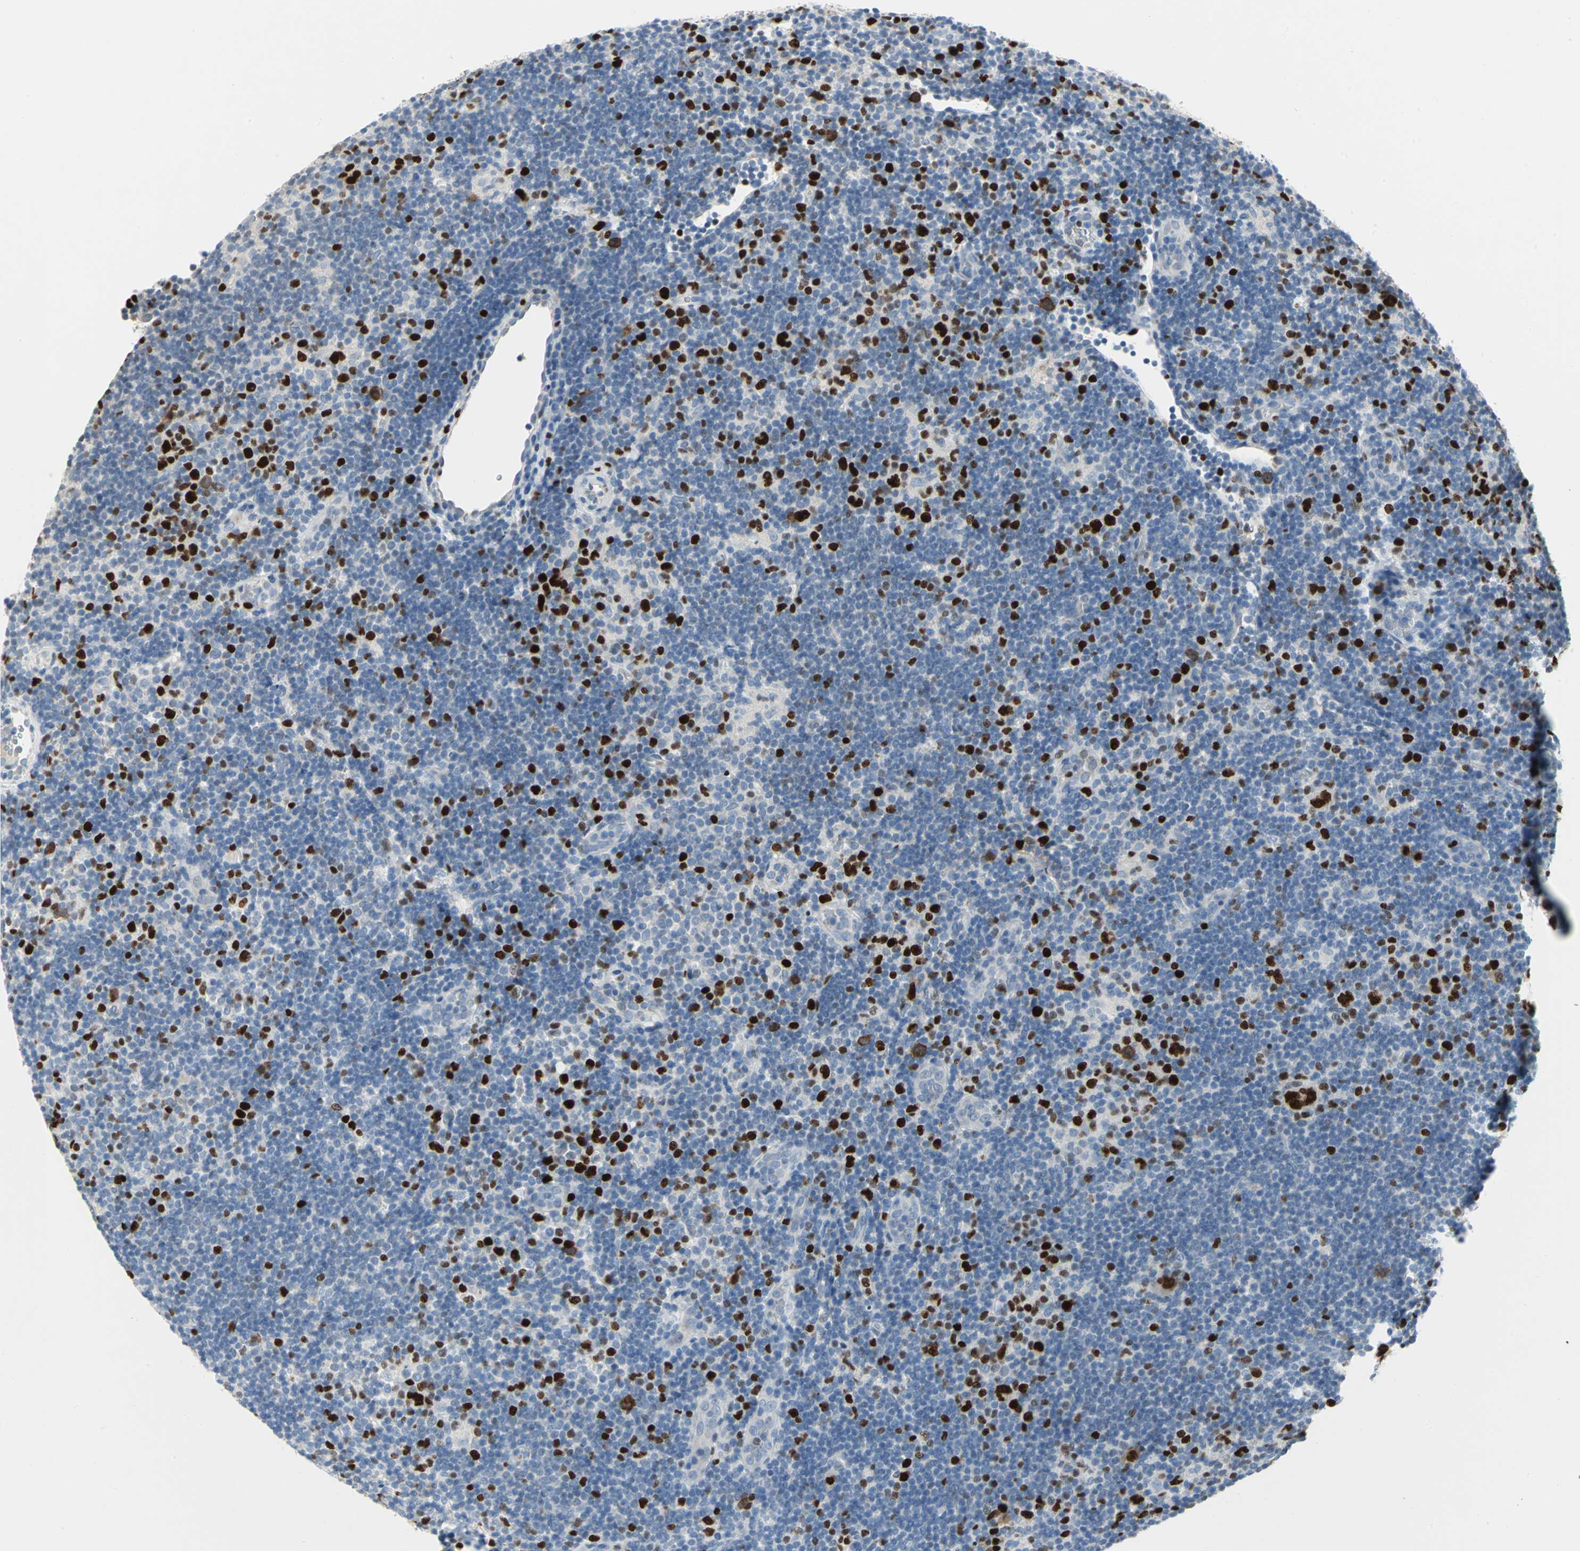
{"staining": {"intensity": "strong", "quantity": "<25%", "location": "nuclear"}, "tissue": "lymphoma", "cell_type": "Tumor cells", "image_type": "cancer", "snomed": [{"axis": "morphology", "description": "Hodgkin's disease, NOS"}, {"axis": "topography", "description": "Lymph node"}], "caption": "Hodgkin's disease stained with immunohistochemistry (IHC) demonstrates strong nuclear staining in about <25% of tumor cells. The staining was performed using DAB to visualize the protein expression in brown, while the nuclei were stained in blue with hematoxylin (Magnification: 20x).", "gene": "MCM4", "patient": {"sex": "female", "age": 57}}